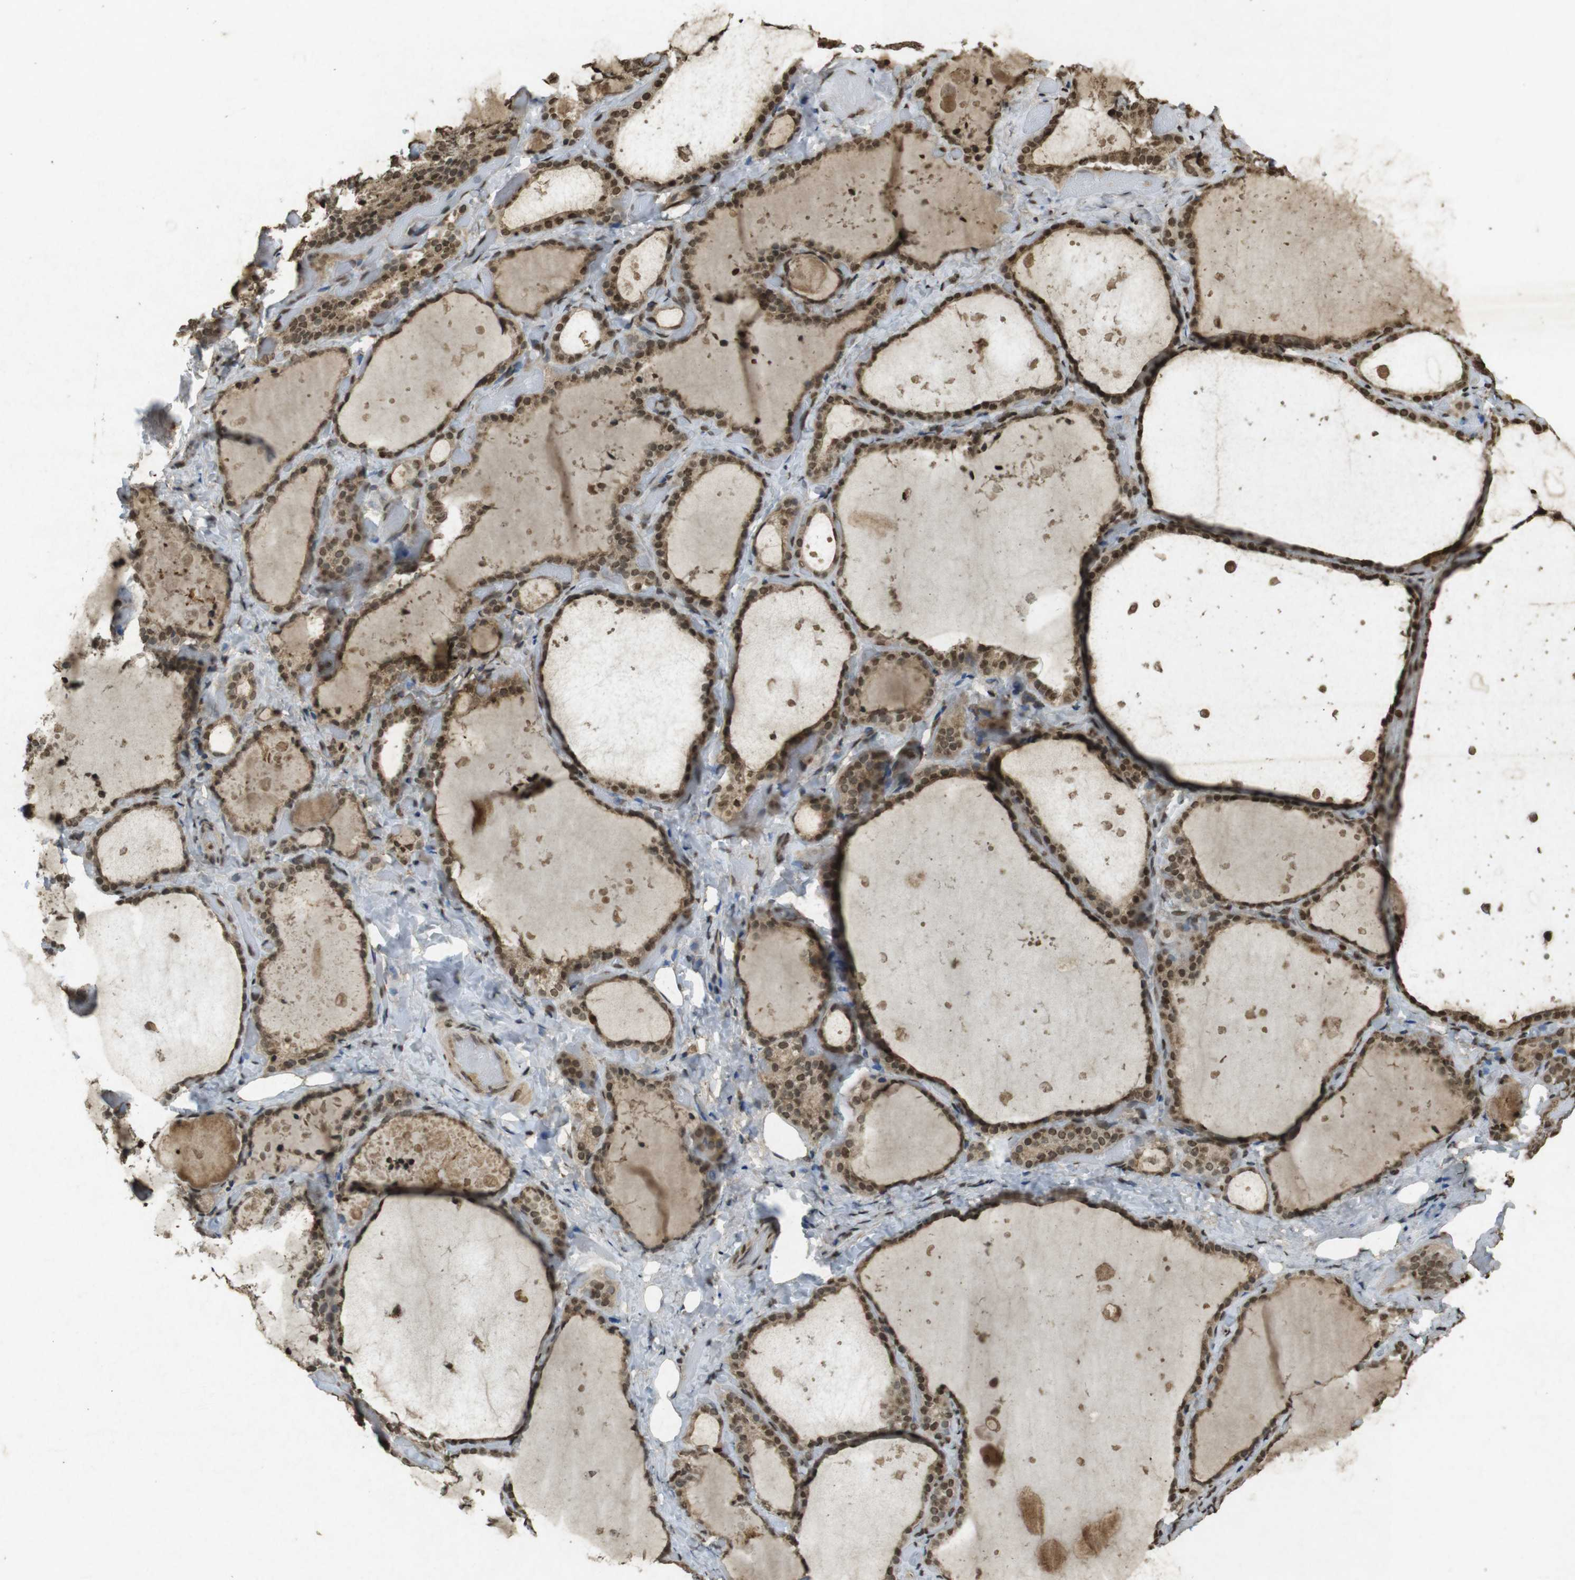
{"staining": {"intensity": "moderate", "quantity": ">75%", "location": "cytoplasmic/membranous,nuclear"}, "tissue": "thyroid gland", "cell_type": "Glandular cells", "image_type": "normal", "snomed": [{"axis": "morphology", "description": "Normal tissue, NOS"}, {"axis": "topography", "description": "Thyroid gland"}], "caption": "Immunohistochemistry of unremarkable thyroid gland displays medium levels of moderate cytoplasmic/membranous,nuclear positivity in approximately >75% of glandular cells. The staining was performed using DAB (3,3'-diaminobenzidine) to visualize the protein expression in brown, while the nuclei were stained in blue with hematoxylin (Magnification: 20x).", "gene": "ORC4", "patient": {"sex": "female", "age": 44}}